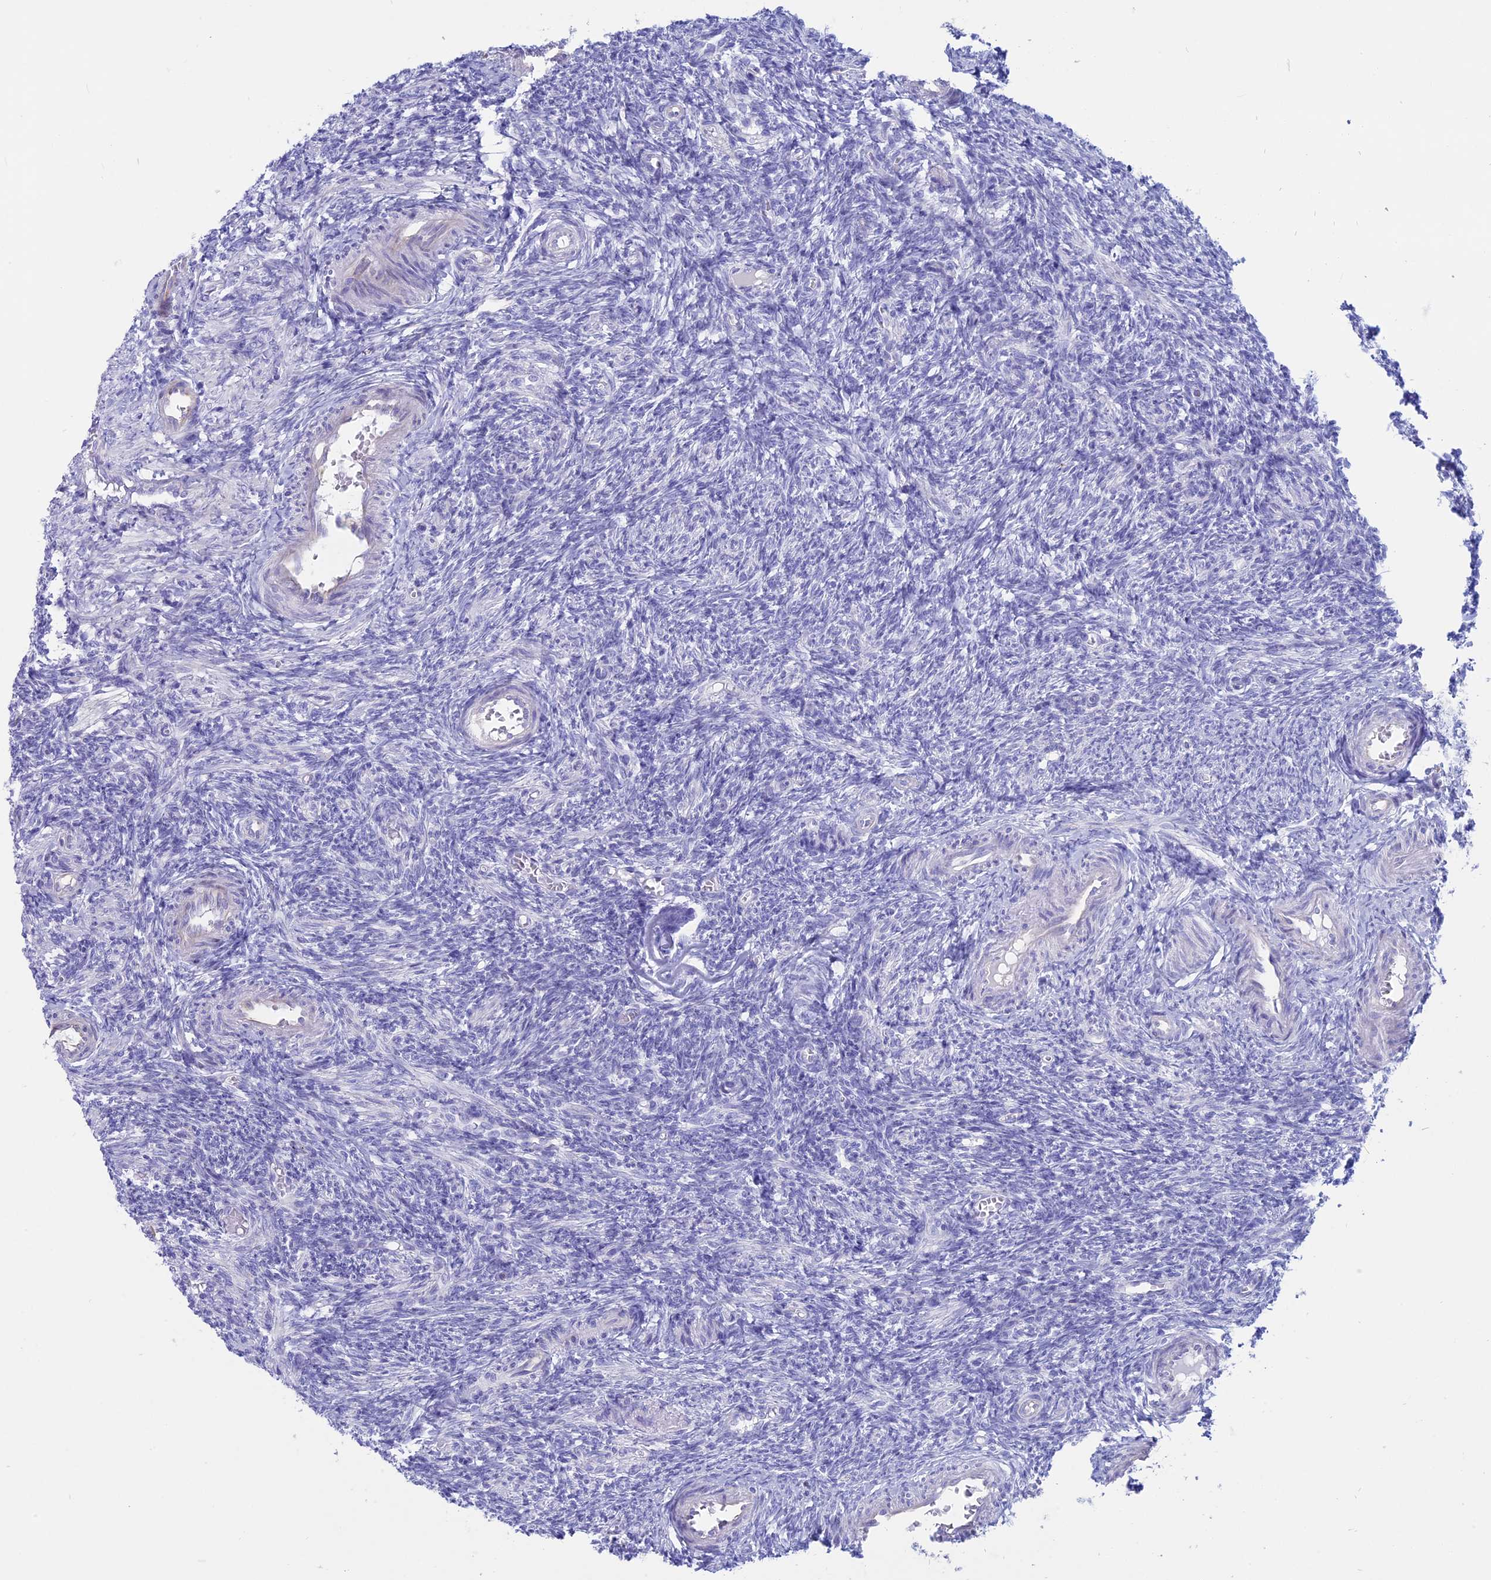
{"staining": {"intensity": "negative", "quantity": "none", "location": "none"}, "tissue": "ovary", "cell_type": "Ovarian stroma cells", "image_type": "normal", "snomed": [{"axis": "morphology", "description": "Normal tissue, NOS"}, {"axis": "topography", "description": "Ovary"}], "caption": "A high-resolution photomicrograph shows immunohistochemistry staining of normal ovary, which exhibits no significant positivity in ovarian stroma cells.", "gene": "OR2AE1", "patient": {"sex": "female", "age": 27}}